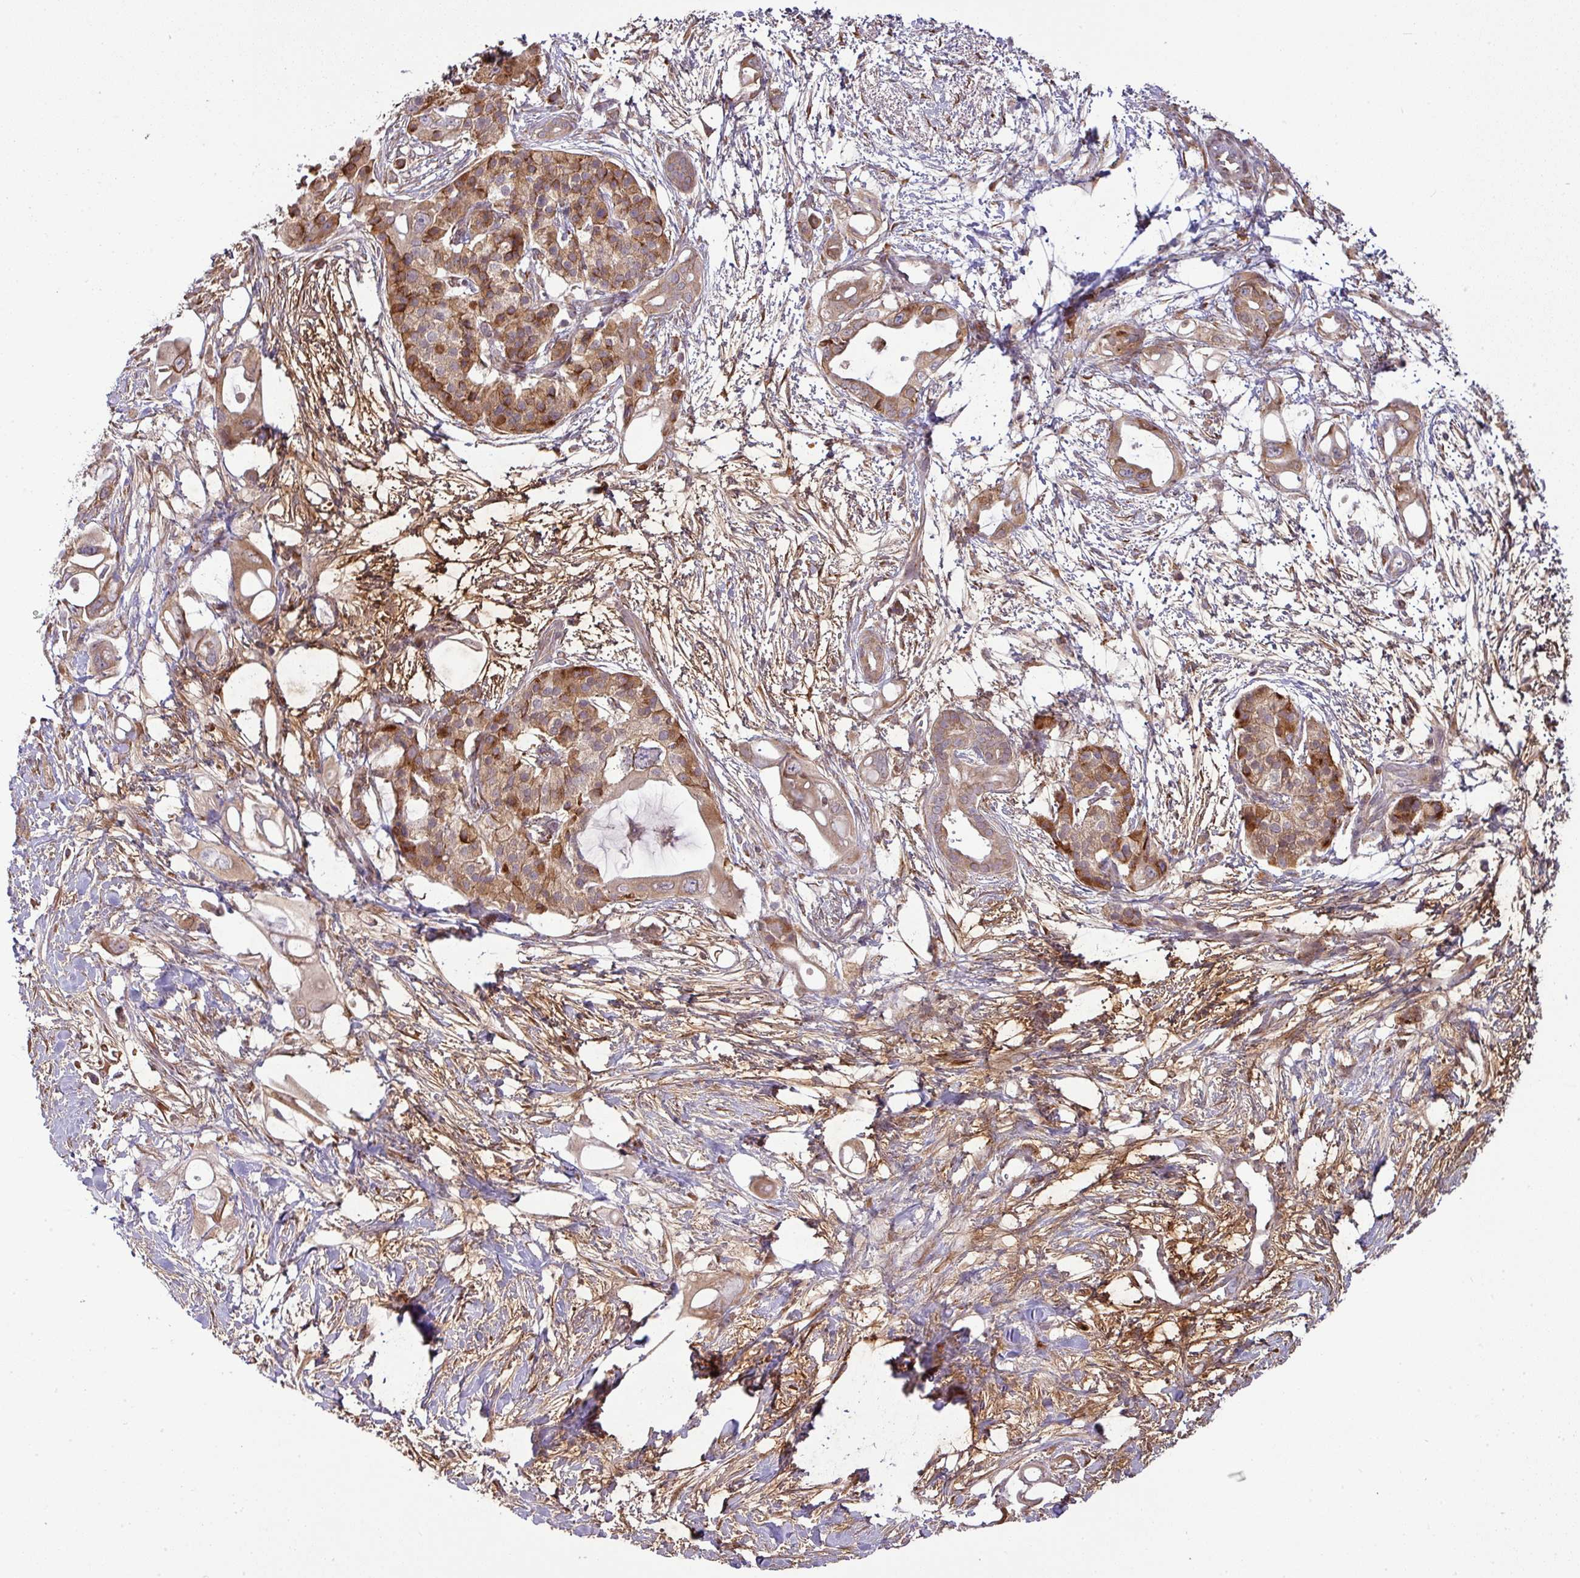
{"staining": {"intensity": "moderate", "quantity": ">75%", "location": "cytoplasmic/membranous"}, "tissue": "pancreatic cancer", "cell_type": "Tumor cells", "image_type": "cancer", "snomed": [{"axis": "morphology", "description": "Adenocarcinoma, NOS"}, {"axis": "topography", "description": "Pancreas"}], "caption": "This image shows immunohistochemistry staining of adenocarcinoma (pancreatic), with medium moderate cytoplasmic/membranous positivity in approximately >75% of tumor cells.", "gene": "GALP", "patient": {"sex": "male", "age": 61}}